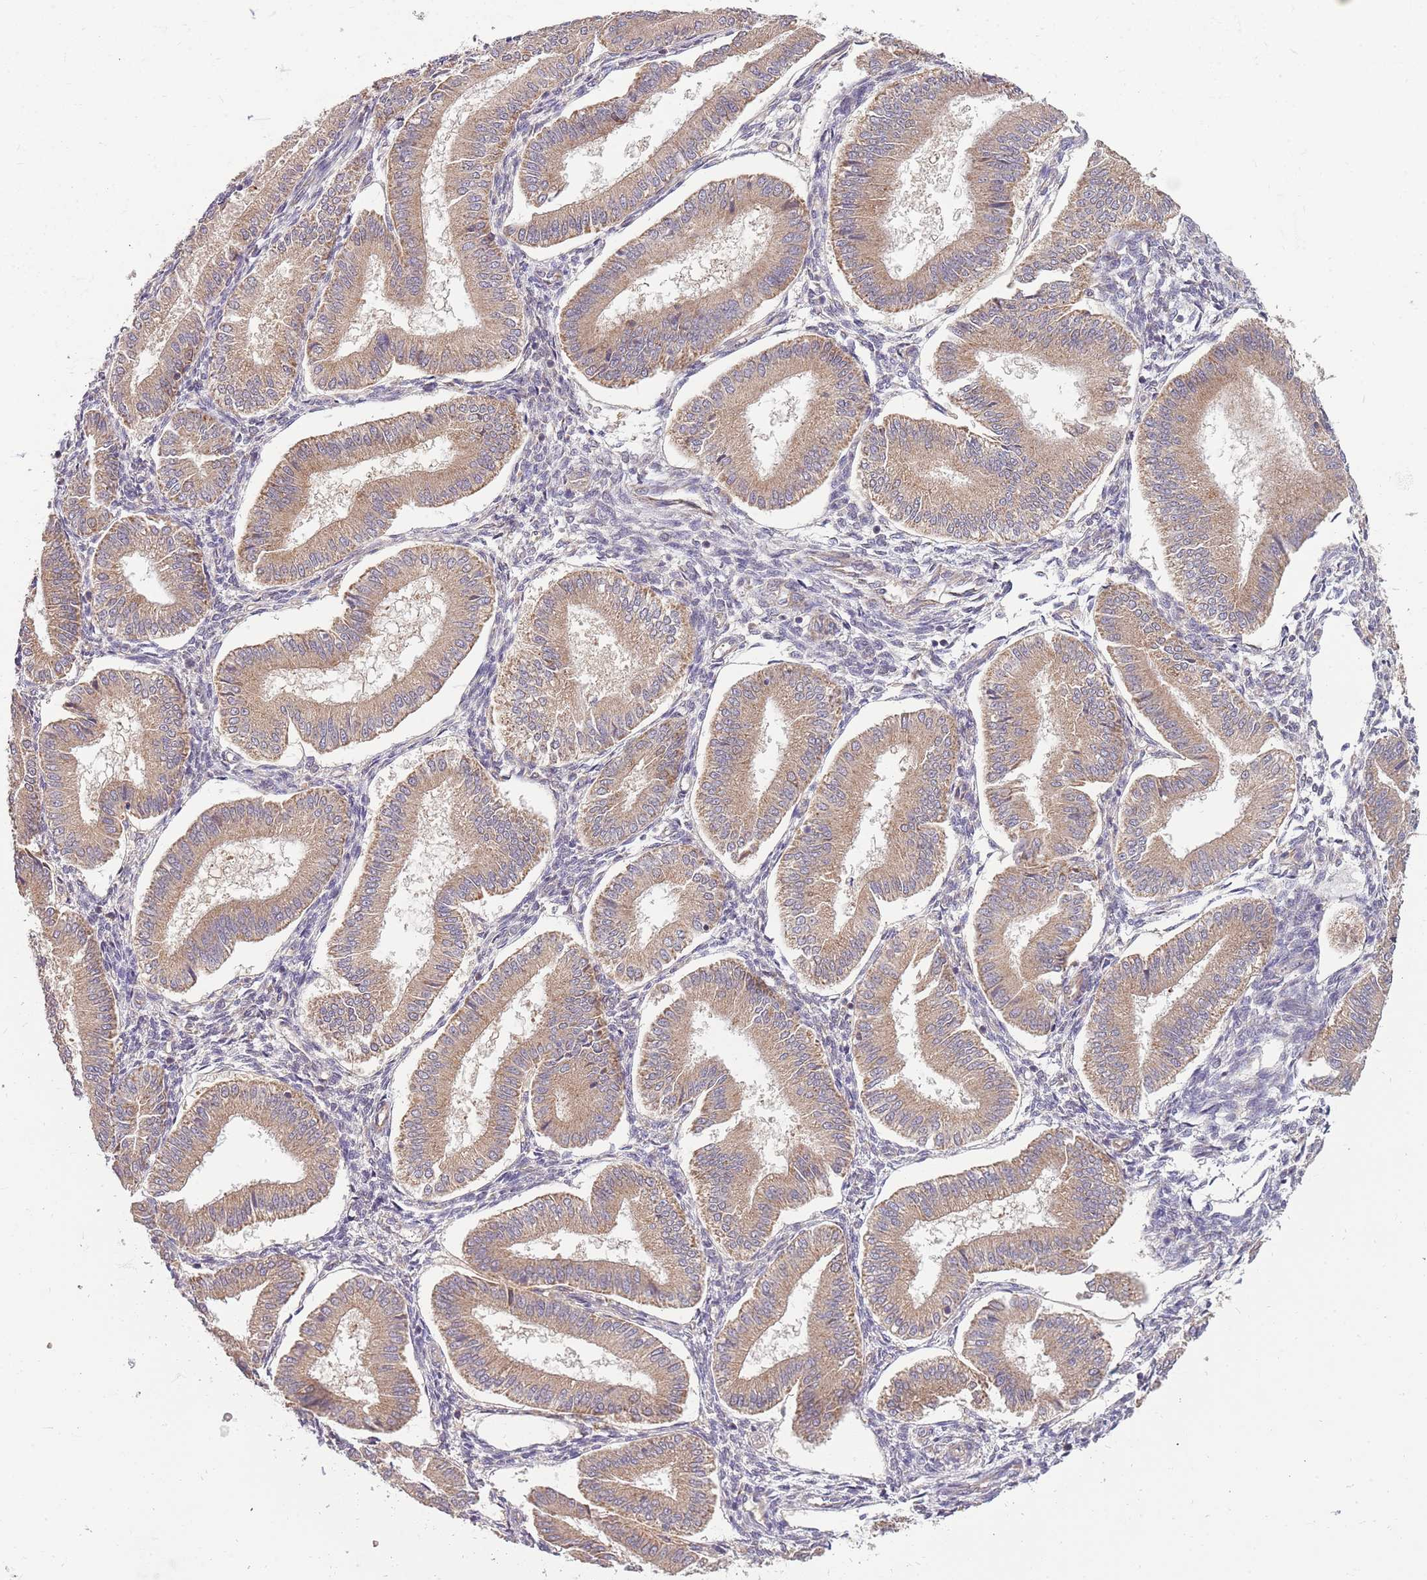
{"staining": {"intensity": "negative", "quantity": "none", "location": "none"}, "tissue": "endometrium", "cell_type": "Cells in endometrial stroma", "image_type": "normal", "snomed": [{"axis": "morphology", "description": "Normal tissue, NOS"}, {"axis": "topography", "description": "Endometrium"}], "caption": "A histopathology image of endometrium stained for a protein demonstrates no brown staining in cells in endometrial stroma. Brightfield microscopy of immunohistochemistry stained with DAB (3,3'-diaminobenzidine) (brown) and hematoxylin (blue), captured at high magnification.", "gene": "RNF181", "patient": {"sex": "female", "age": 39}}